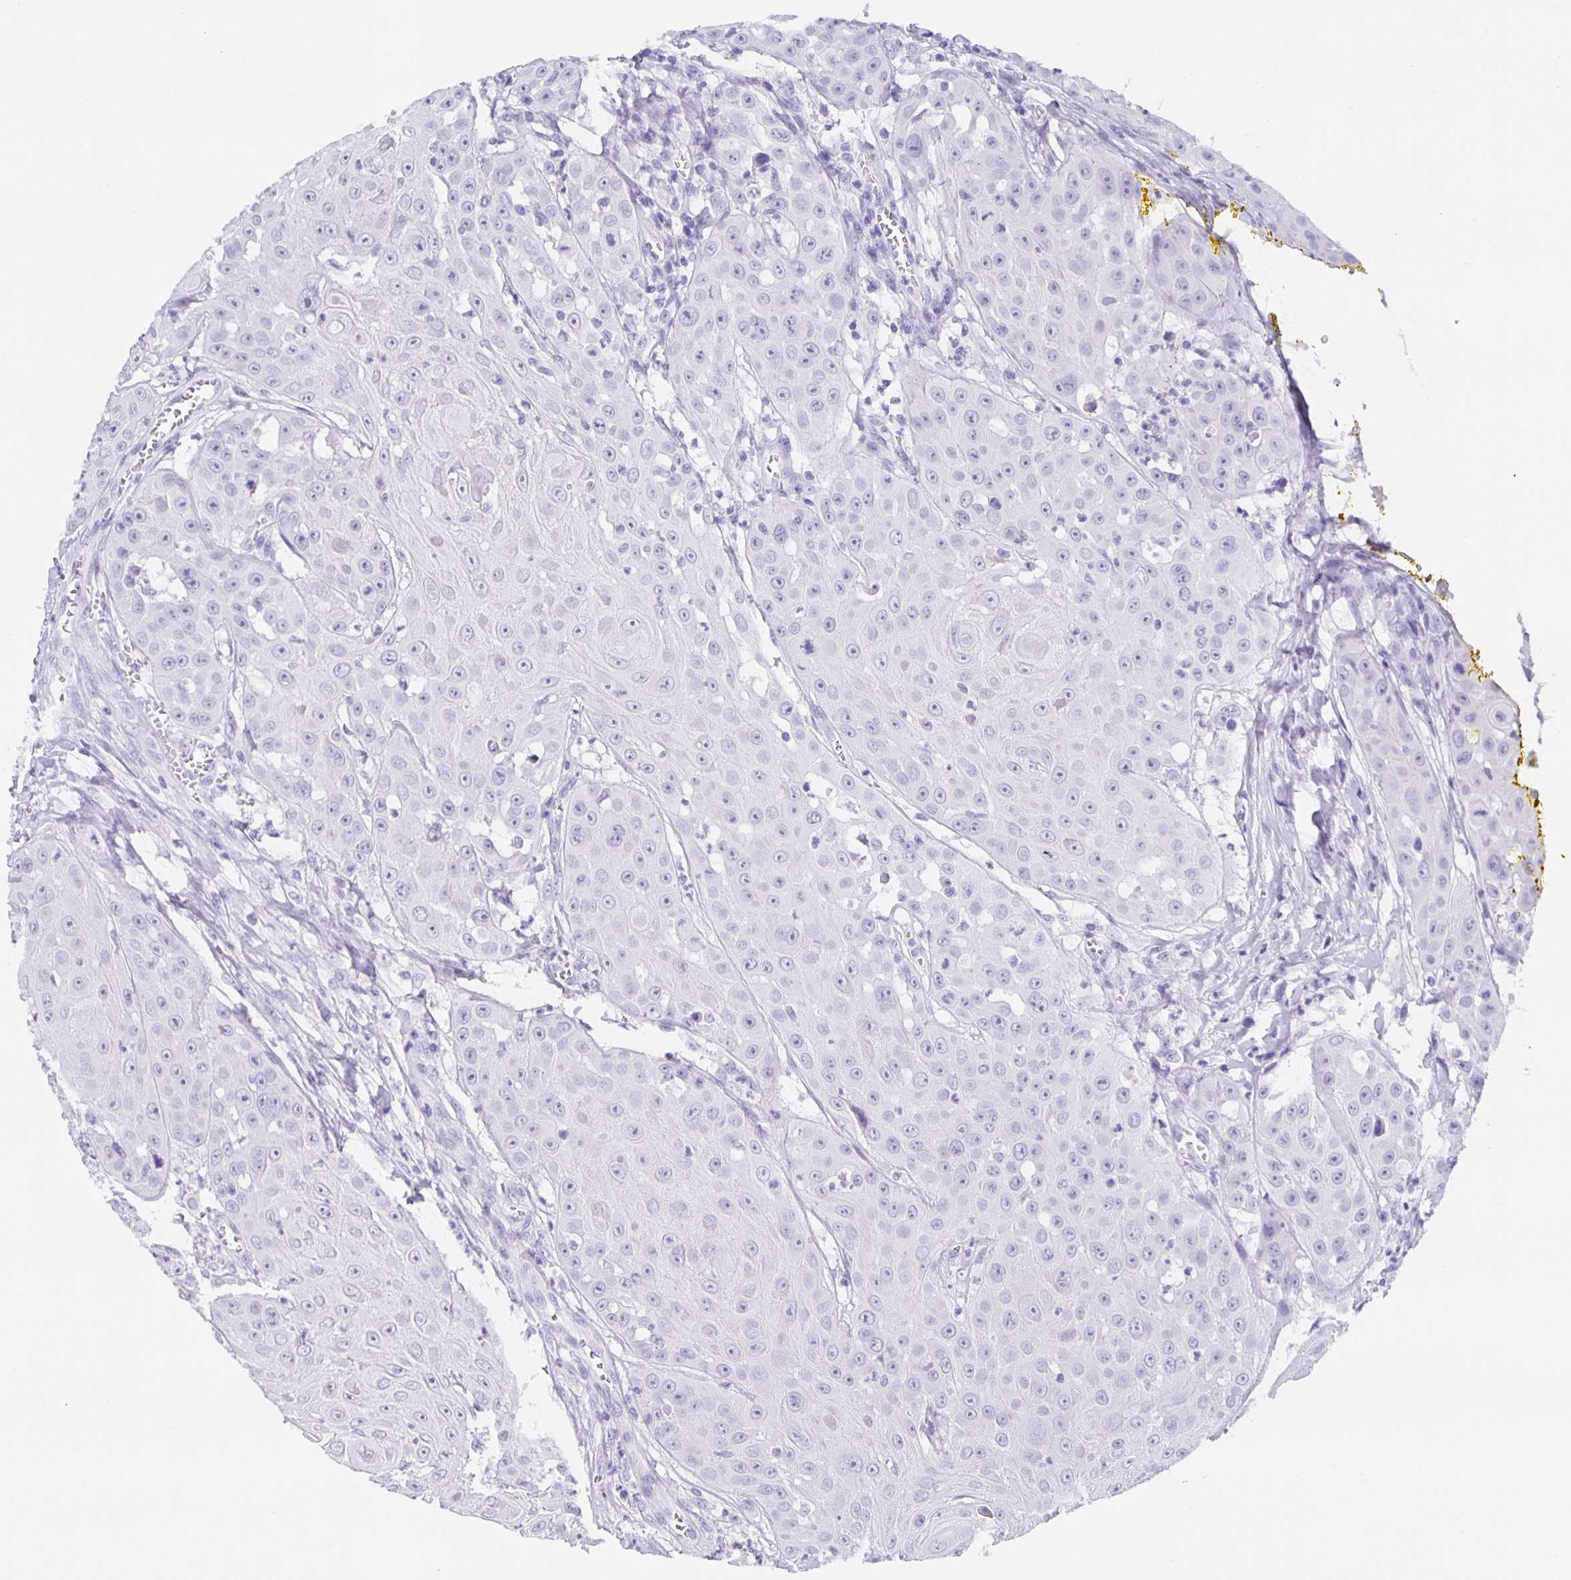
{"staining": {"intensity": "negative", "quantity": "none", "location": "none"}, "tissue": "head and neck cancer", "cell_type": "Tumor cells", "image_type": "cancer", "snomed": [{"axis": "morphology", "description": "Squamous cell carcinoma, NOS"}, {"axis": "topography", "description": "Oral tissue"}, {"axis": "topography", "description": "Head-Neck"}], "caption": "Image shows no protein staining in tumor cells of head and neck cancer tissue.", "gene": "GUCA2A", "patient": {"sex": "male", "age": 81}}